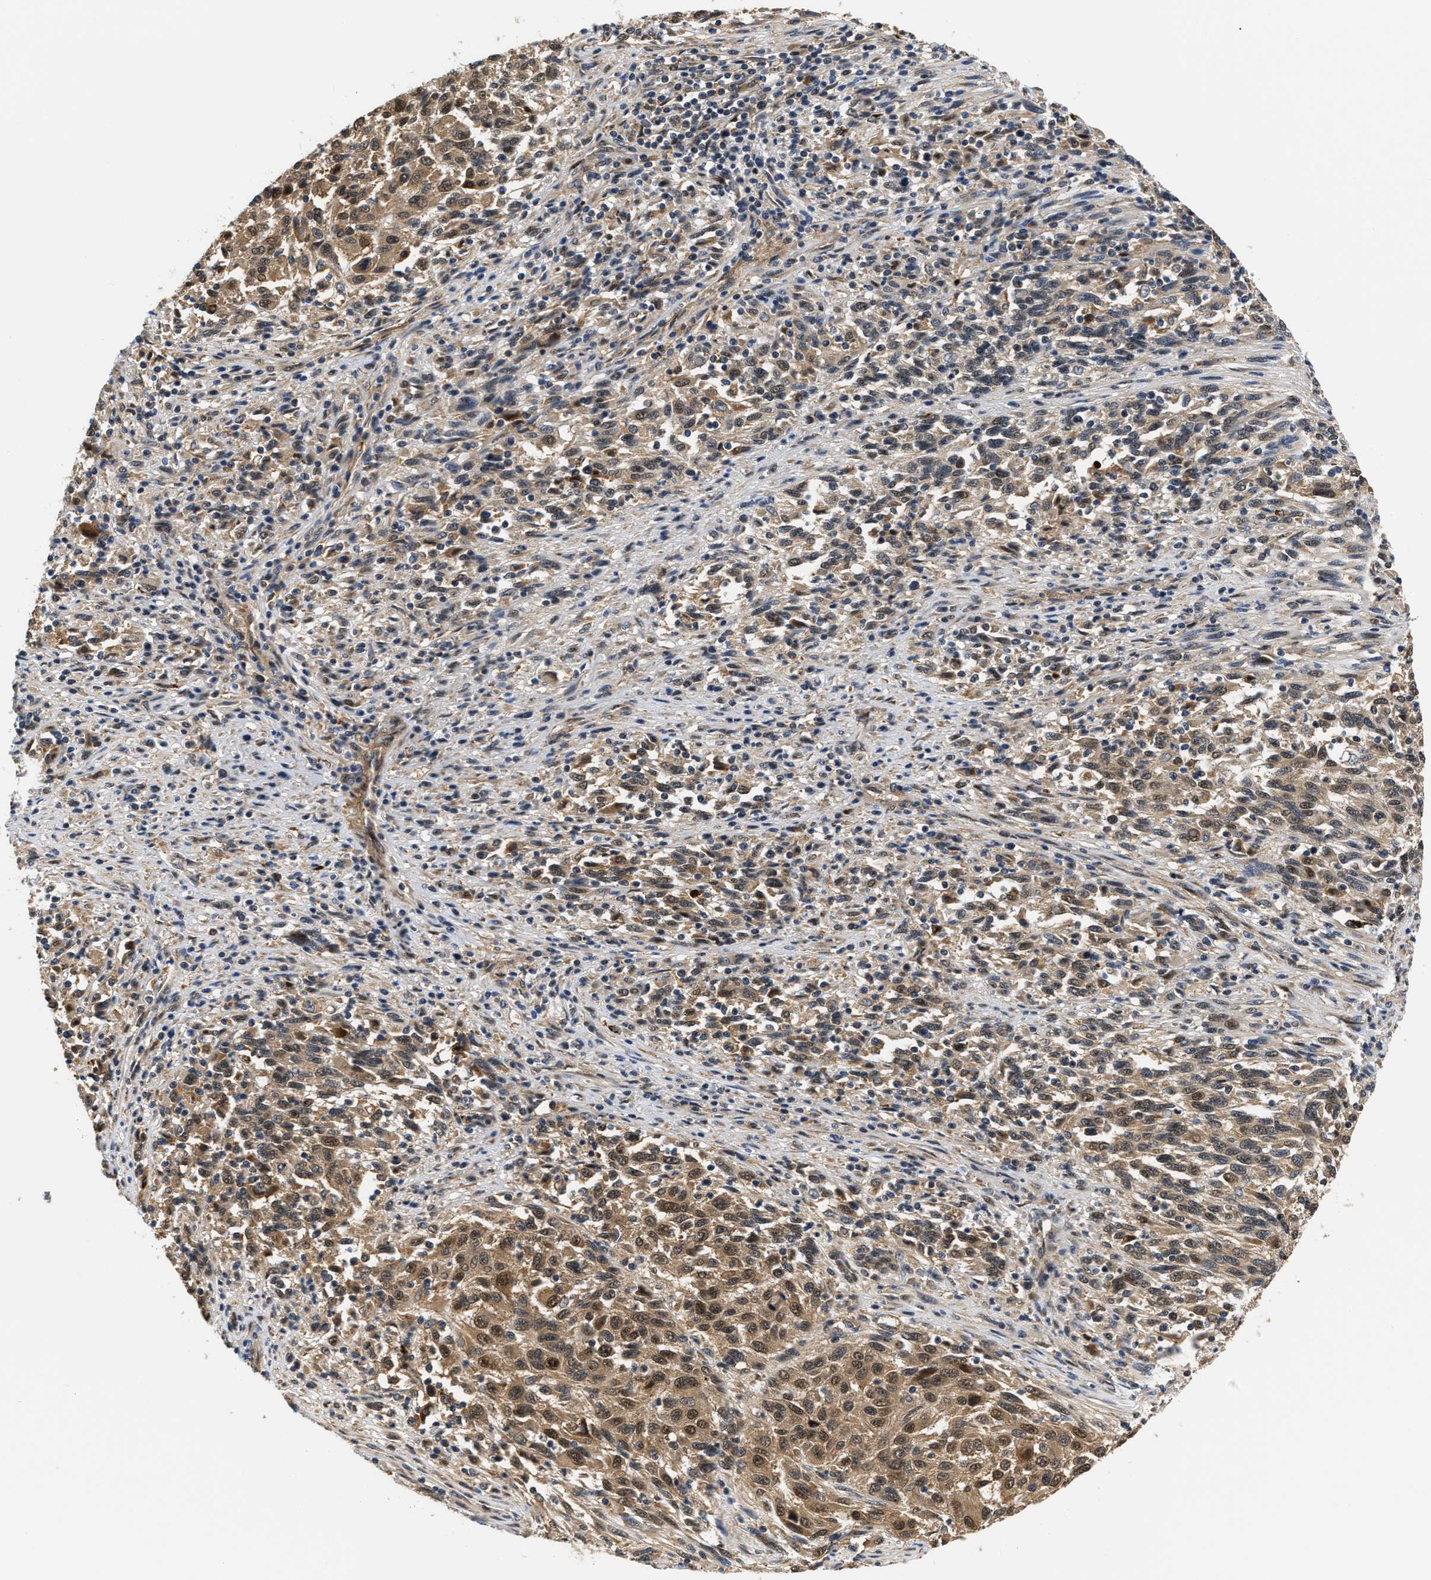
{"staining": {"intensity": "moderate", "quantity": ">75%", "location": "cytoplasmic/membranous,nuclear"}, "tissue": "melanoma", "cell_type": "Tumor cells", "image_type": "cancer", "snomed": [{"axis": "morphology", "description": "Malignant melanoma, Metastatic site"}, {"axis": "topography", "description": "Lymph node"}], "caption": "Melanoma stained with DAB (3,3'-diaminobenzidine) immunohistochemistry reveals medium levels of moderate cytoplasmic/membranous and nuclear positivity in about >75% of tumor cells. The protein is shown in brown color, while the nuclei are stained blue.", "gene": "LARP6", "patient": {"sex": "male", "age": 61}}